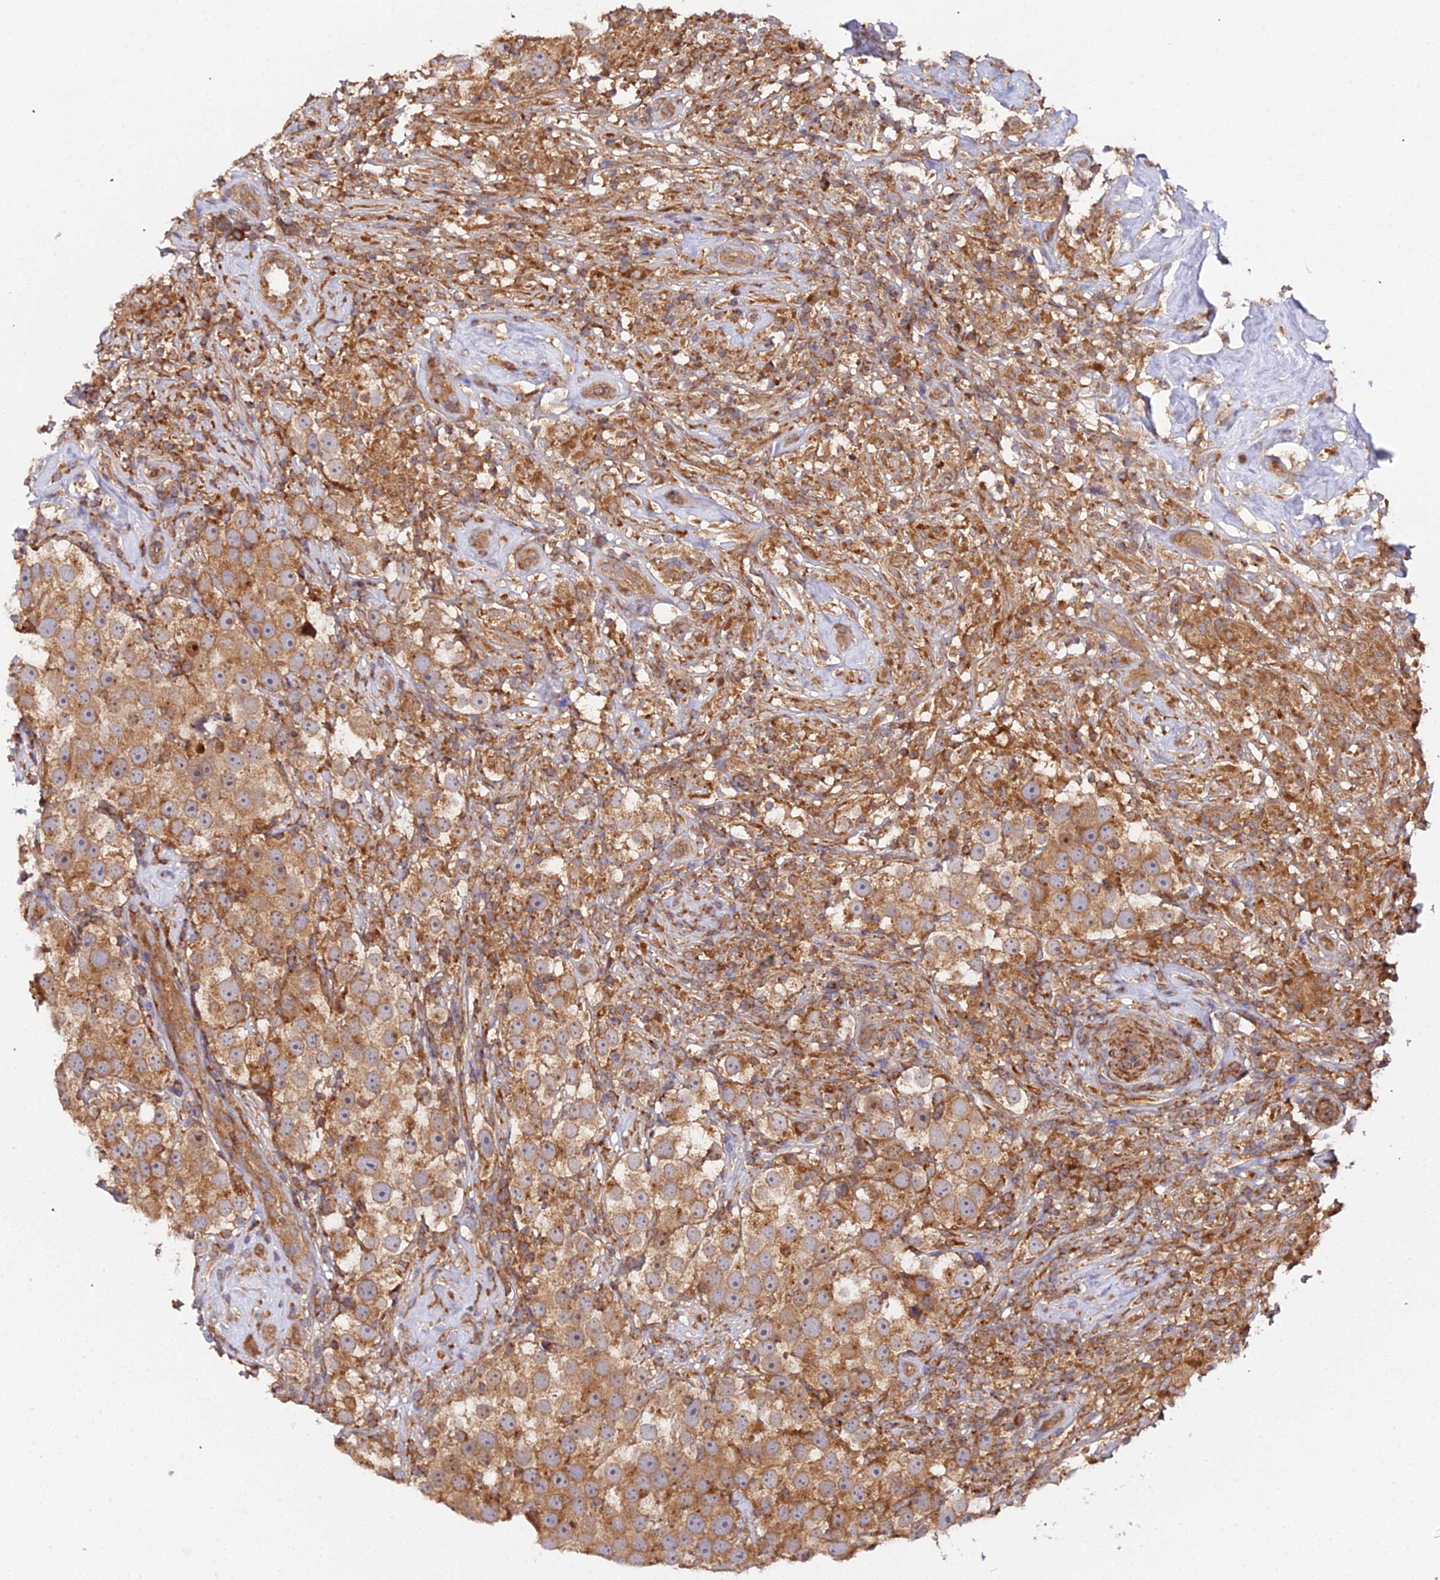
{"staining": {"intensity": "moderate", "quantity": ">75%", "location": "cytoplasmic/membranous"}, "tissue": "testis cancer", "cell_type": "Tumor cells", "image_type": "cancer", "snomed": [{"axis": "morphology", "description": "Seminoma, NOS"}, {"axis": "topography", "description": "Testis"}], "caption": "This image shows IHC staining of human testis cancer (seminoma), with medium moderate cytoplasmic/membranous staining in about >75% of tumor cells.", "gene": "TRIM26", "patient": {"sex": "male", "age": 49}}